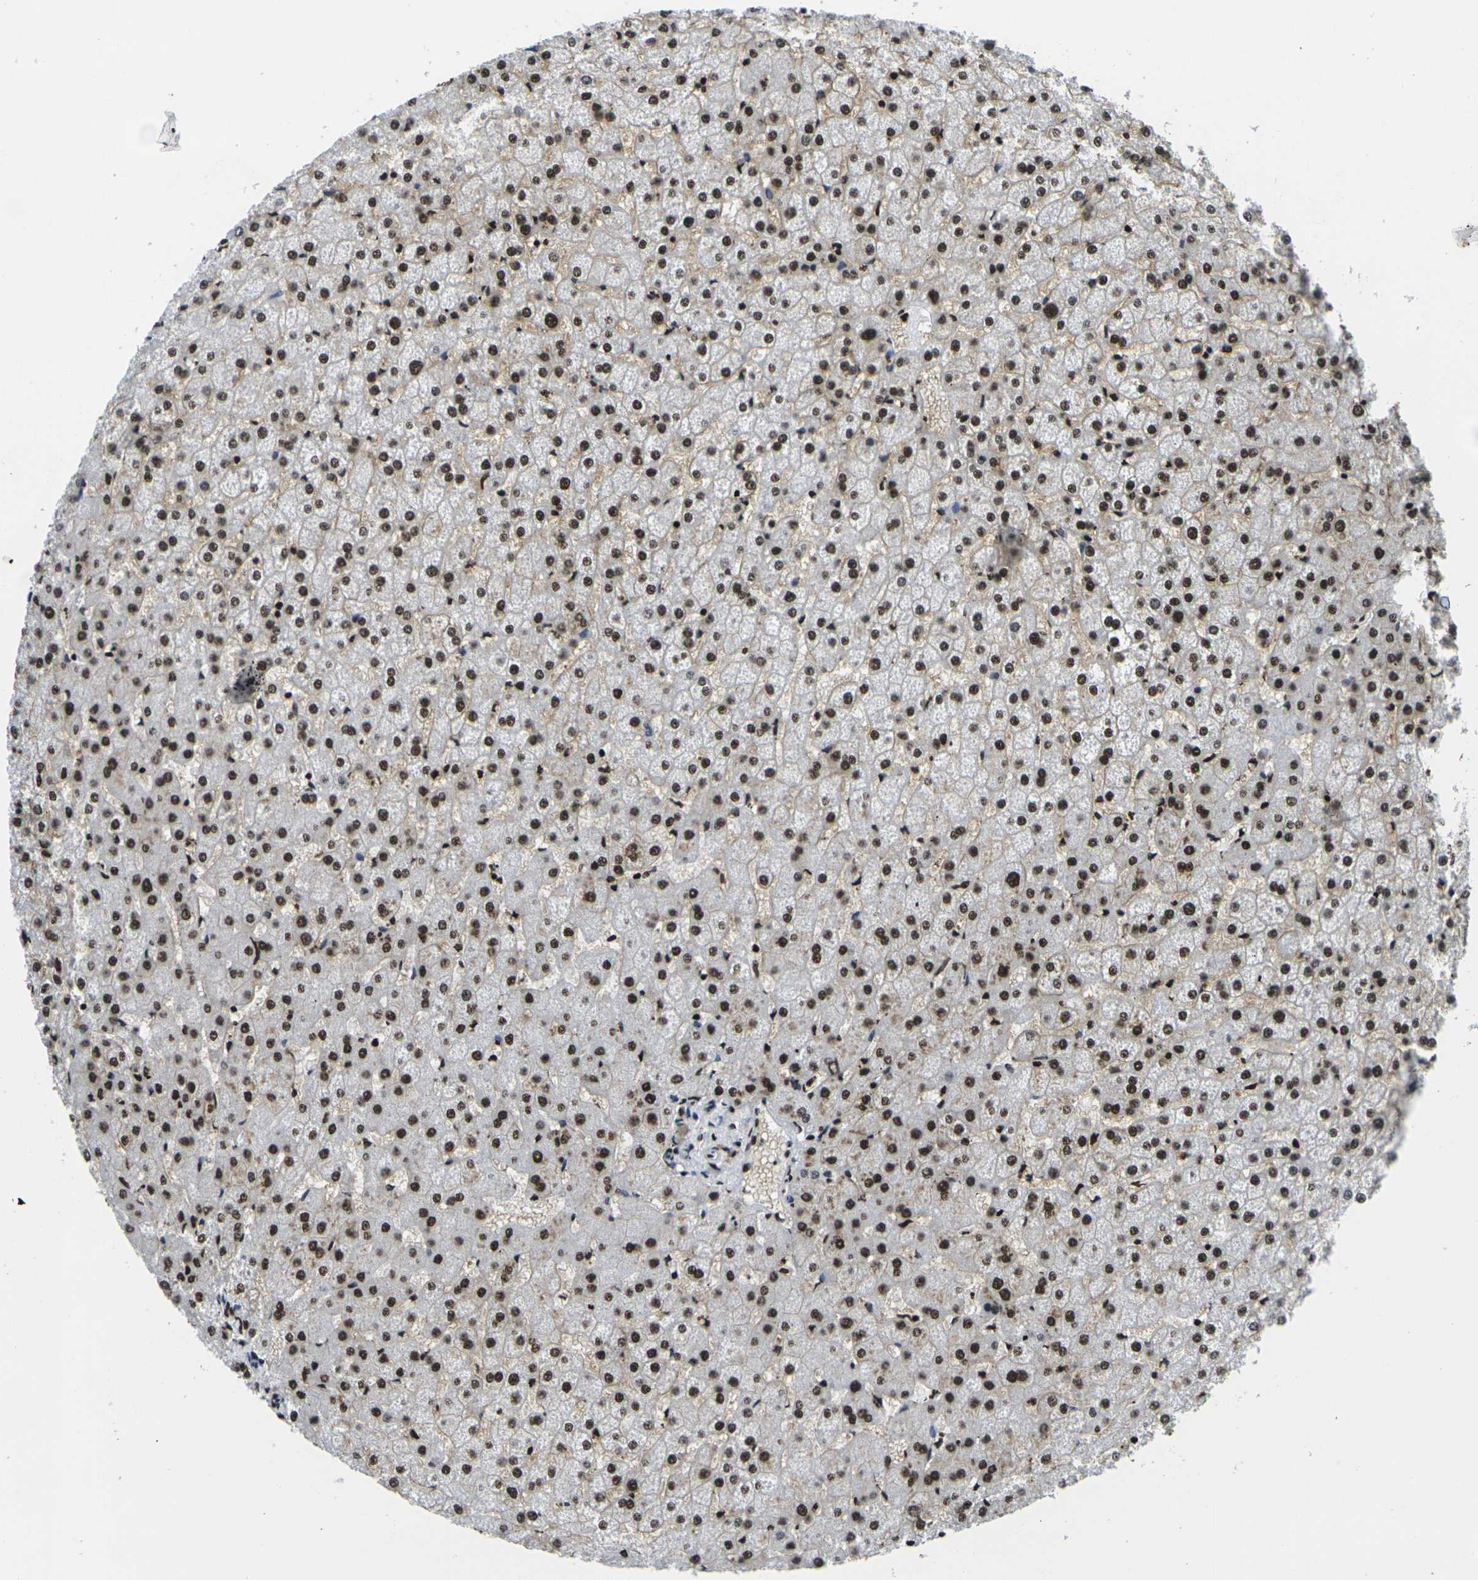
{"staining": {"intensity": "strong", "quantity": ">75%", "location": "nuclear"}, "tissue": "liver", "cell_type": "Cholangiocytes", "image_type": "normal", "snomed": [{"axis": "morphology", "description": "Normal tissue, NOS"}, {"axis": "topography", "description": "Liver"}], "caption": "Cholangiocytes exhibit high levels of strong nuclear expression in about >75% of cells in unremarkable human liver. The protein of interest is shown in brown color, while the nuclei are stained blue.", "gene": "SMARCC1", "patient": {"sex": "female", "age": 32}}